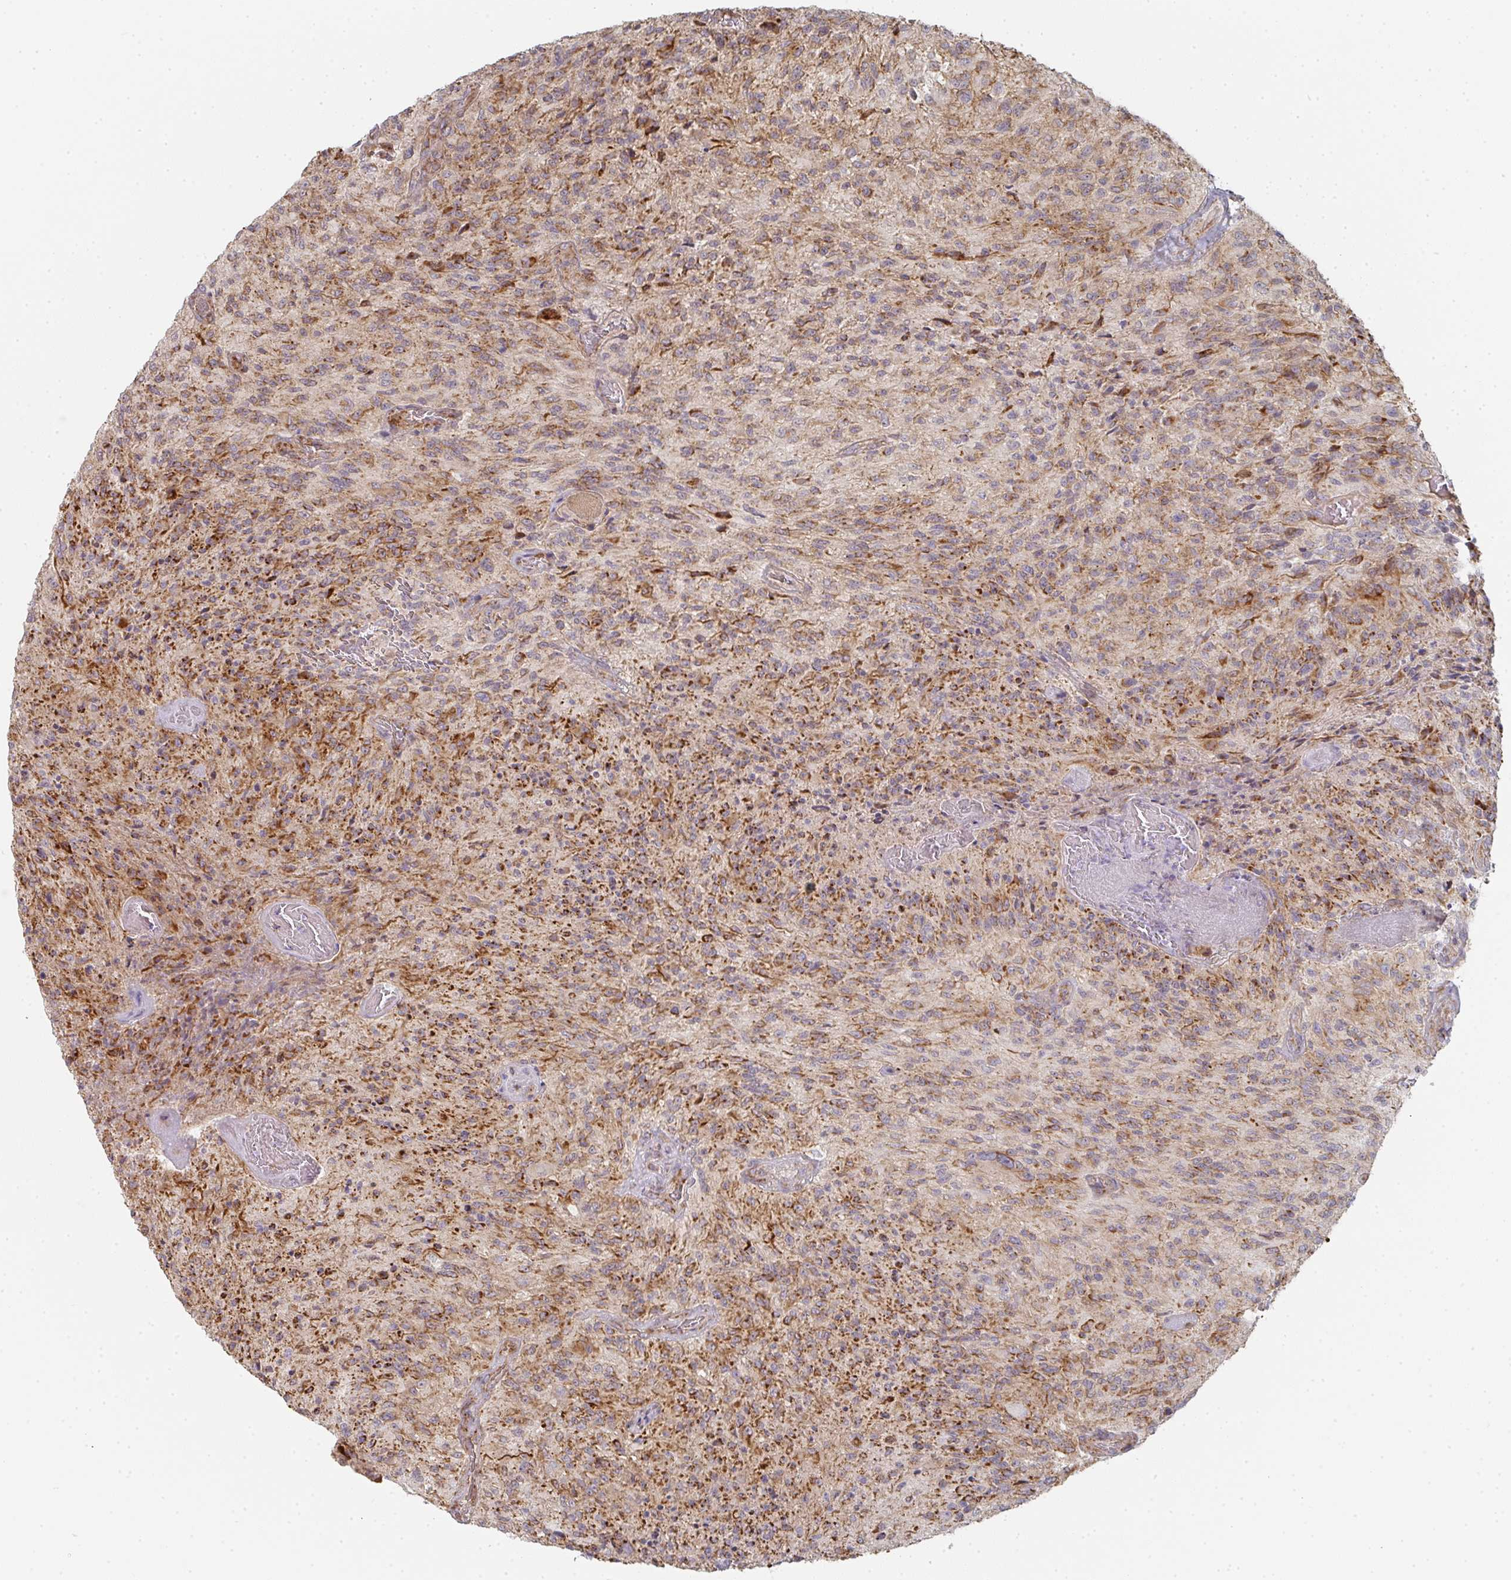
{"staining": {"intensity": "moderate", "quantity": "25%-75%", "location": "cytoplasmic/membranous"}, "tissue": "glioma", "cell_type": "Tumor cells", "image_type": "cancer", "snomed": [{"axis": "morphology", "description": "Normal tissue, NOS"}, {"axis": "morphology", "description": "Glioma, malignant, High grade"}, {"axis": "topography", "description": "Cerebral cortex"}], "caption": "Glioma stained with a protein marker demonstrates moderate staining in tumor cells.", "gene": "ZNF526", "patient": {"sex": "male", "age": 56}}